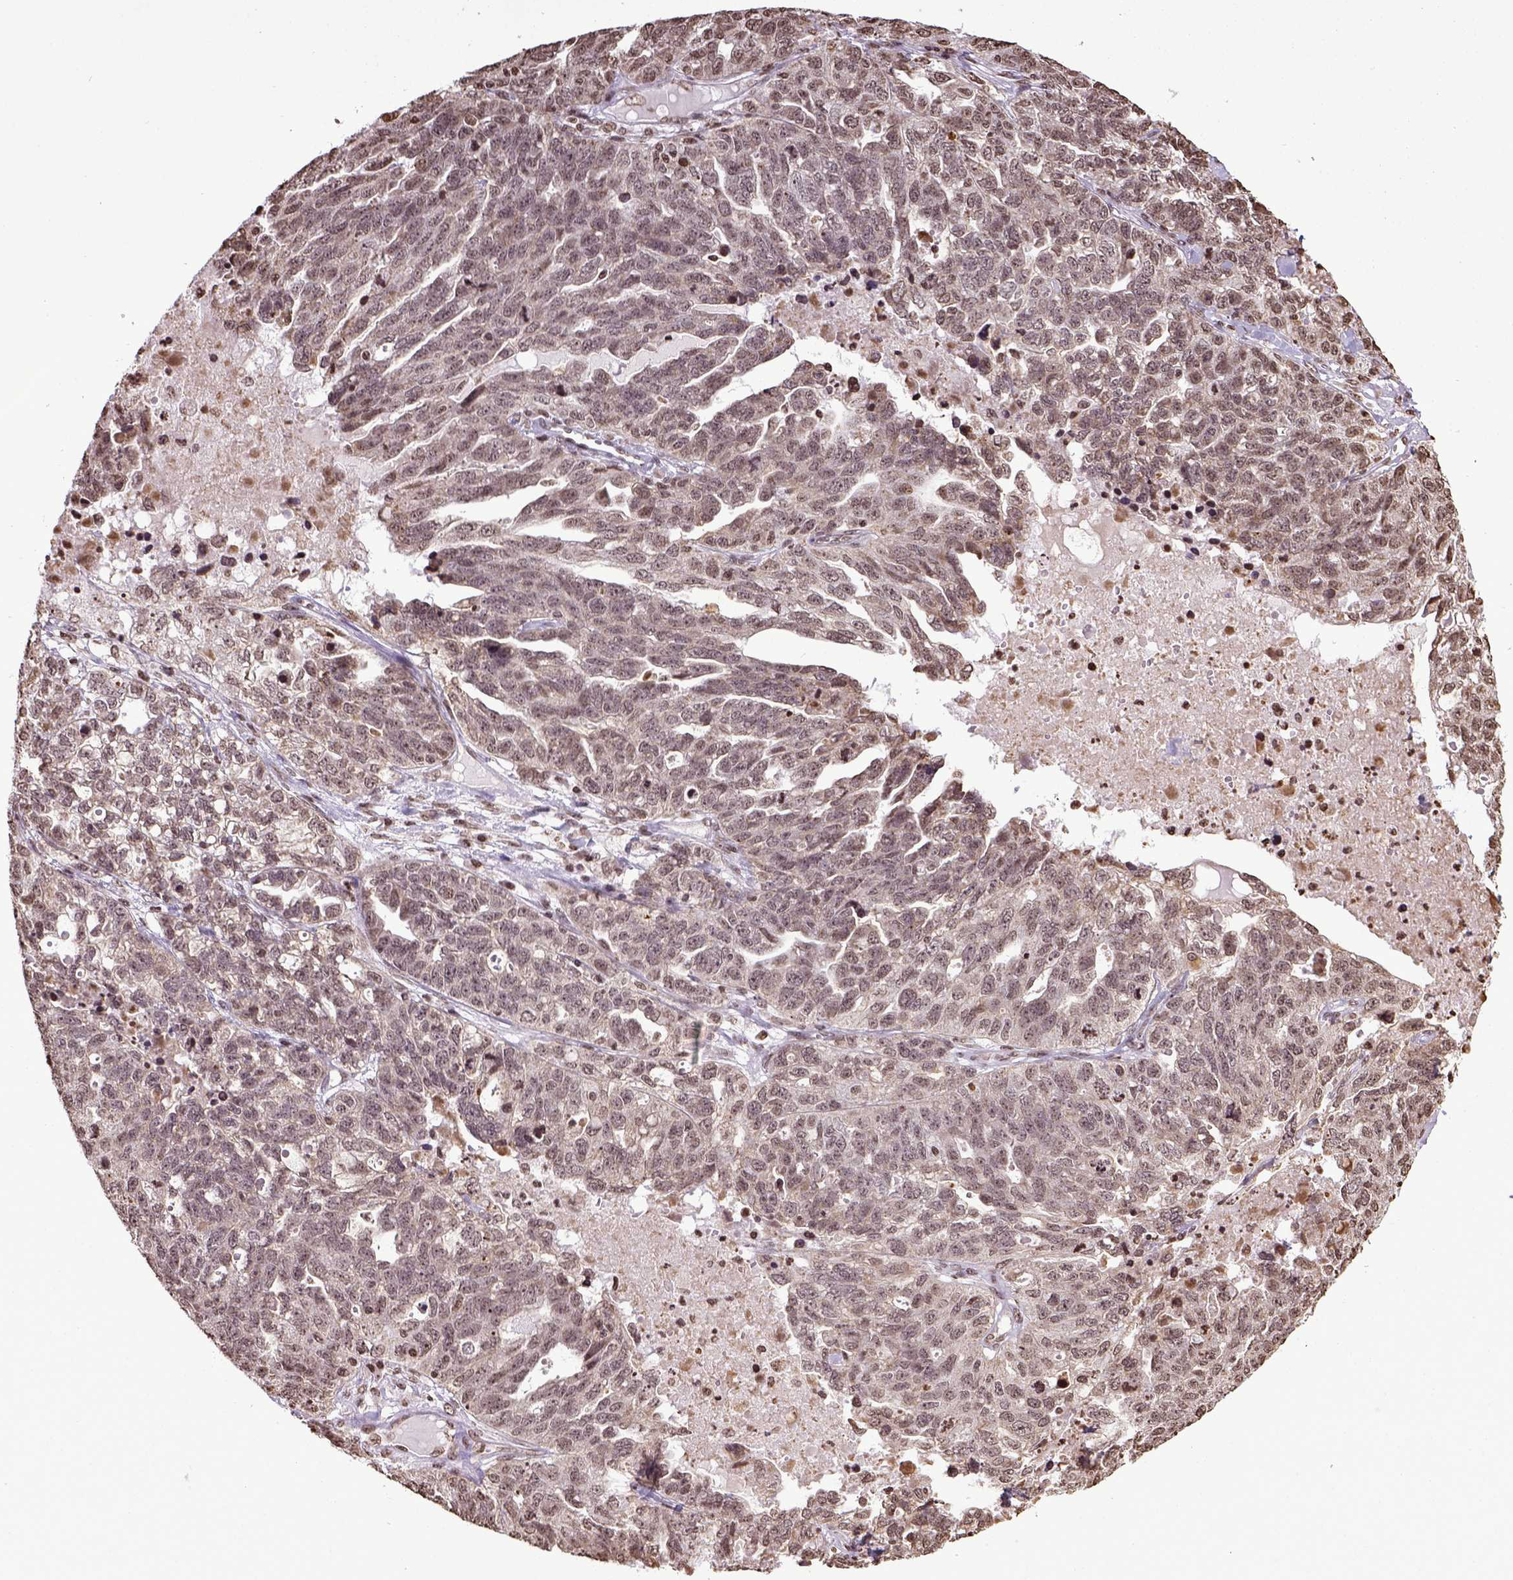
{"staining": {"intensity": "weak", "quantity": ">75%", "location": "nuclear"}, "tissue": "ovarian cancer", "cell_type": "Tumor cells", "image_type": "cancer", "snomed": [{"axis": "morphology", "description": "Cystadenocarcinoma, serous, NOS"}, {"axis": "topography", "description": "Ovary"}], "caption": "Immunohistochemistry (DAB) staining of ovarian cancer shows weak nuclear protein positivity in about >75% of tumor cells.", "gene": "ZNF75D", "patient": {"sex": "female", "age": 71}}